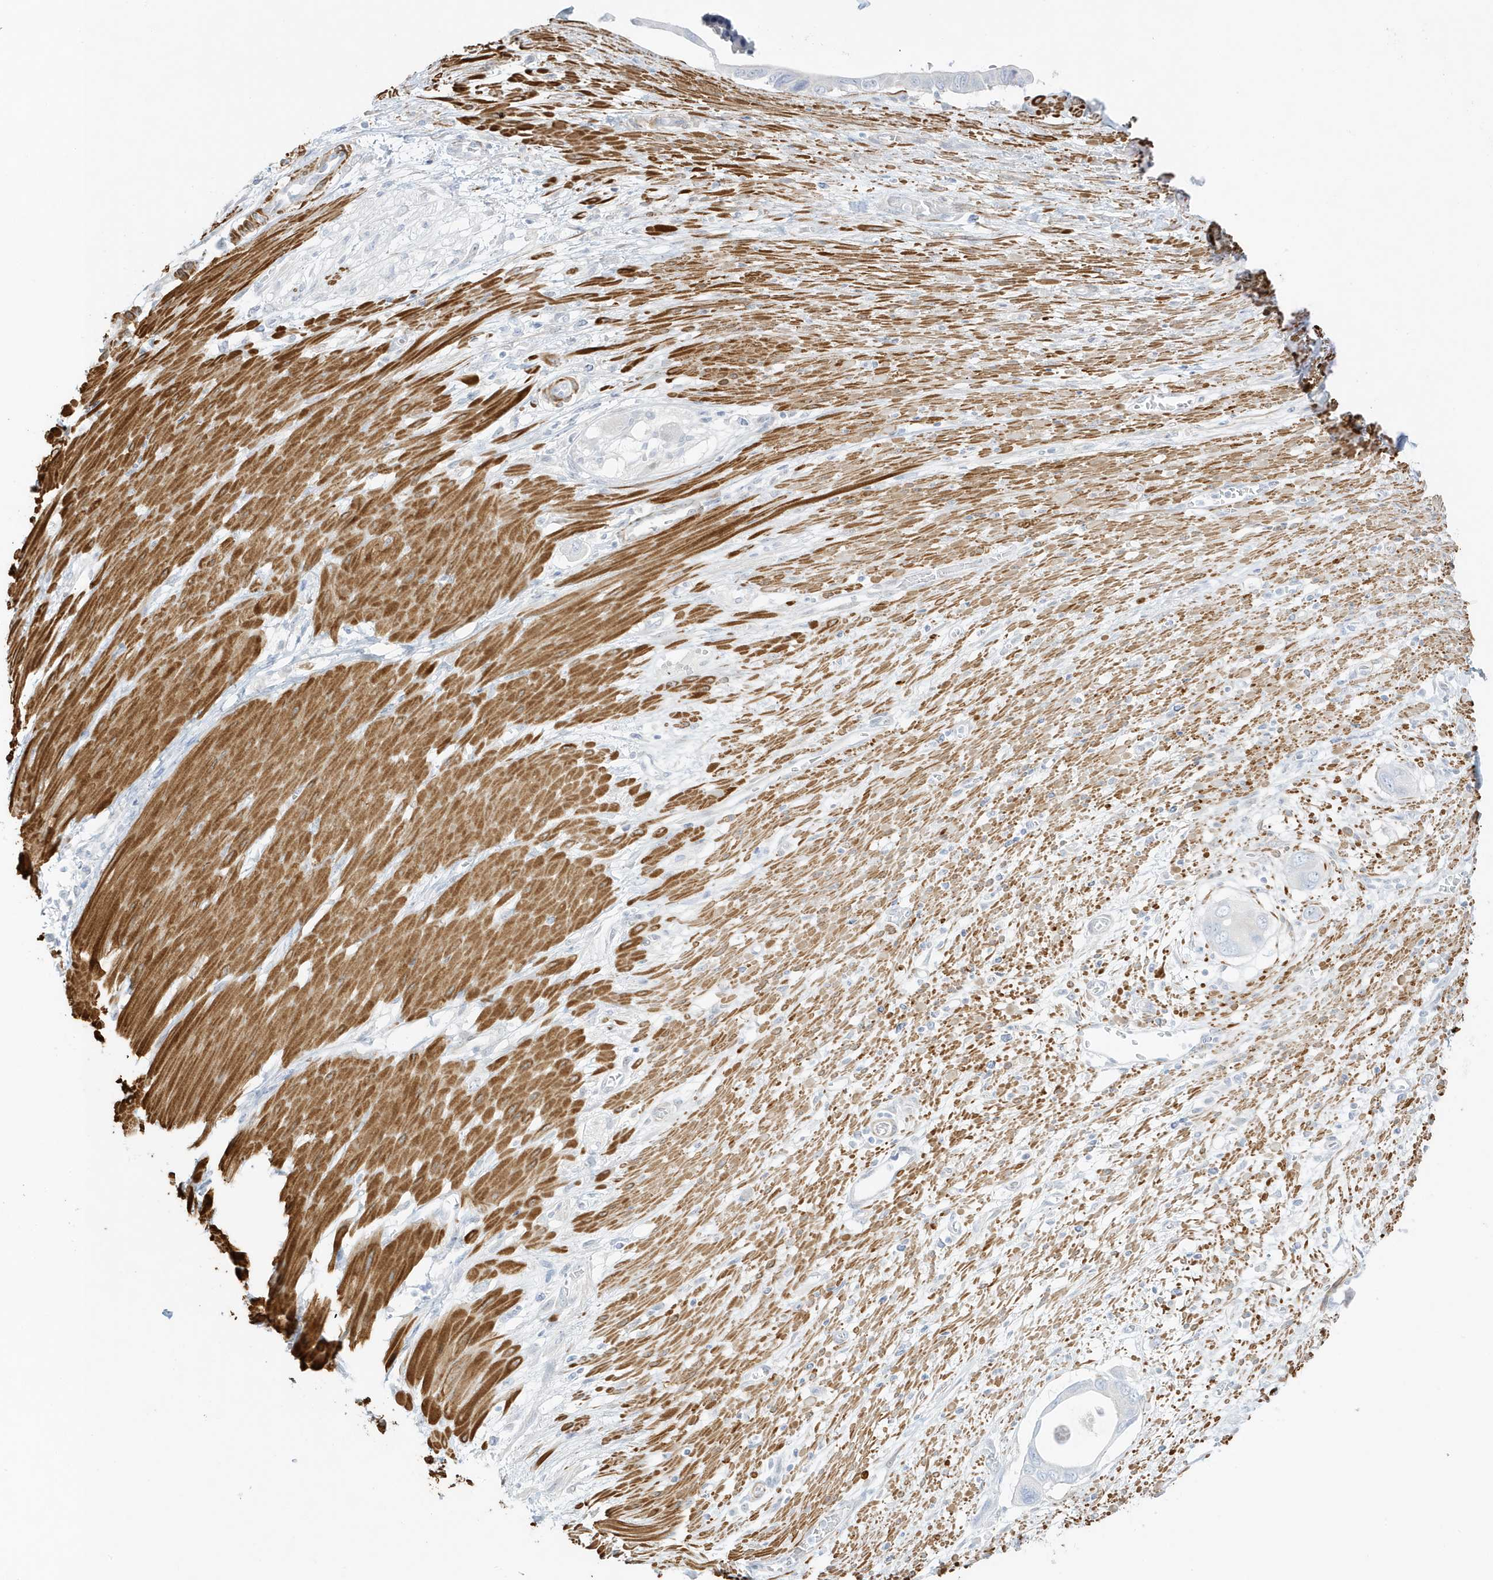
{"staining": {"intensity": "negative", "quantity": "none", "location": "none"}, "tissue": "pancreatic cancer", "cell_type": "Tumor cells", "image_type": "cancer", "snomed": [{"axis": "morphology", "description": "Adenocarcinoma, NOS"}, {"axis": "topography", "description": "Pancreas"}], "caption": "Protein analysis of adenocarcinoma (pancreatic) exhibits no significant staining in tumor cells.", "gene": "SLC22A13", "patient": {"sex": "male", "age": 68}}